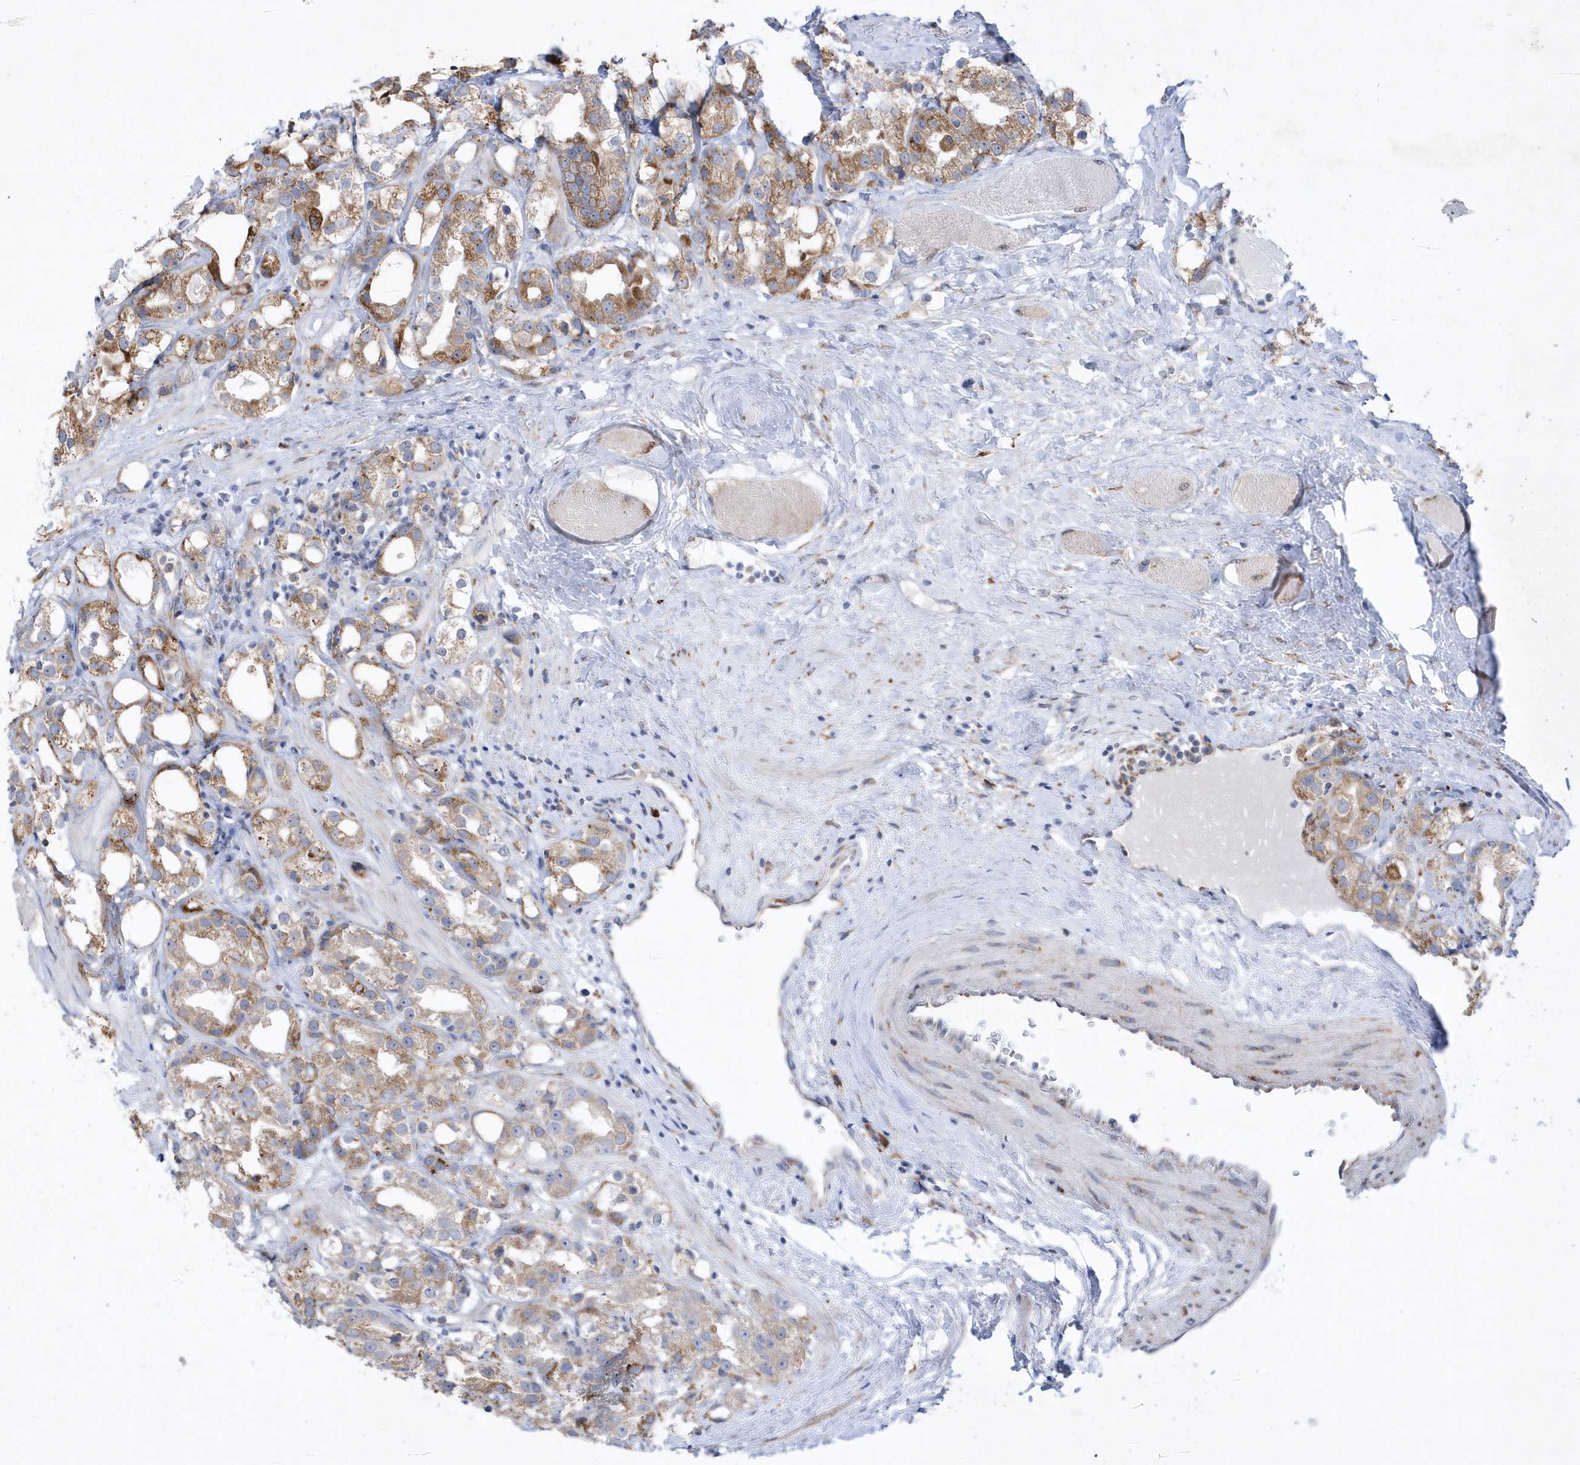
{"staining": {"intensity": "moderate", "quantity": ">75%", "location": "cytoplasmic/membranous"}, "tissue": "prostate cancer", "cell_type": "Tumor cells", "image_type": "cancer", "snomed": [{"axis": "morphology", "description": "Adenocarcinoma, NOS"}, {"axis": "topography", "description": "Prostate"}], "caption": "Approximately >75% of tumor cells in human prostate adenocarcinoma reveal moderate cytoplasmic/membranous protein staining as visualized by brown immunohistochemical staining.", "gene": "MED31", "patient": {"sex": "male", "age": 79}}